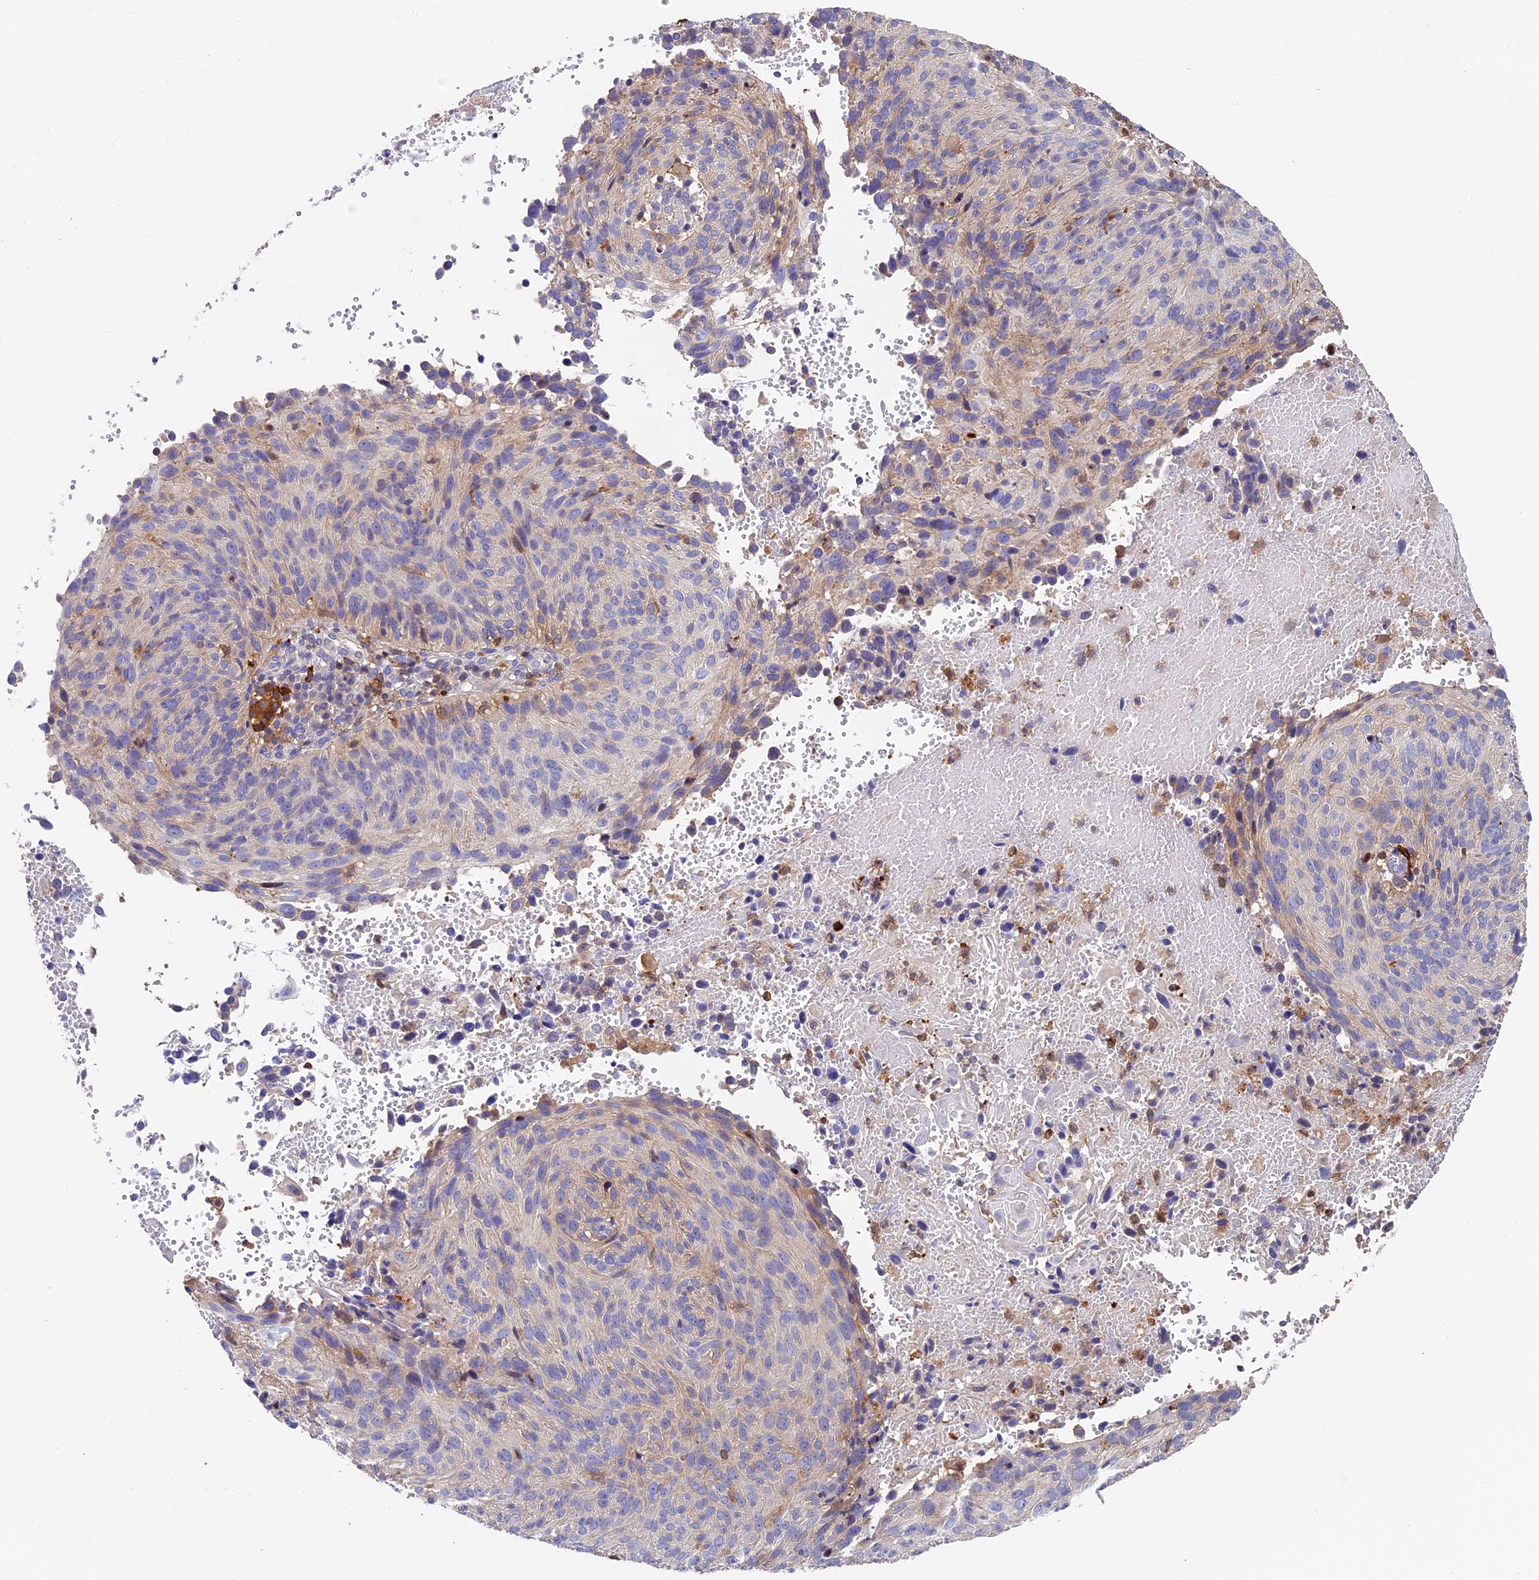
{"staining": {"intensity": "weak", "quantity": "<25%", "location": "cytoplasmic/membranous"}, "tissue": "cervical cancer", "cell_type": "Tumor cells", "image_type": "cancer", "snomed": [{"axis": "morphology", "description": "Squamous cell carcinoma, NOS"}, {"axis": "topography", "description": "Cervix"}], "caption": "DAB immunohistochemical staining of cervical cancer demonstrates no significant positivity in tumor cells. (DAB (3,3'-diaminobenzidine) immunohistochemistry (IHC) visualized using brightfield microscopy, high magnification).", "gene": "ADAT1", "patient": {"sex": "female", "age": 74}}